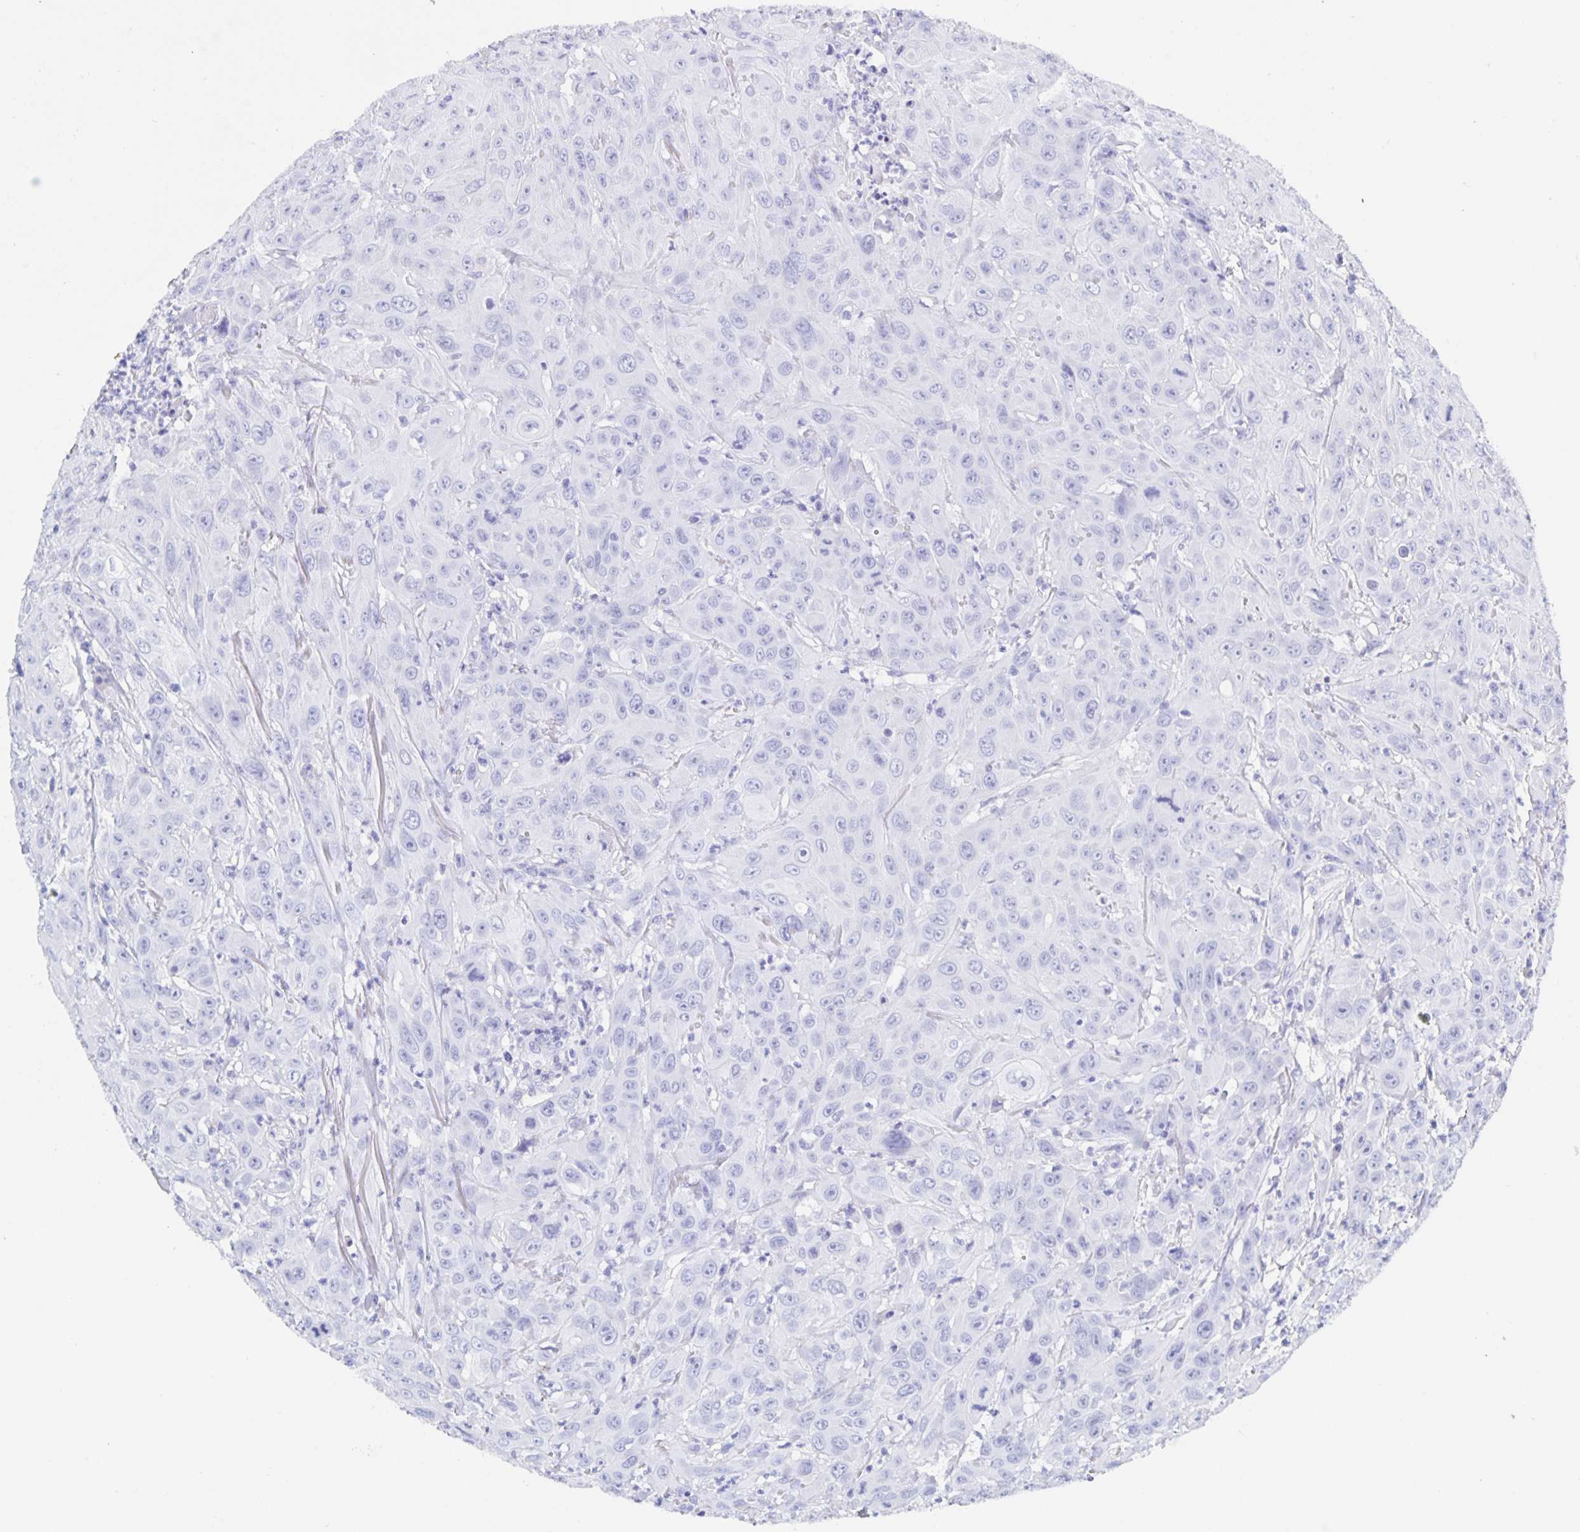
{"staining": {"intensity": "negative", "quantity": "none", "location": "none"}, "tissue": "head and neck cancer", "cell_type": "Tumor cells", "image_type": "cancer", "snomed": [{"axis": "morphology", "description": "Squamous cell carcinoma, NOS"}, {"axis": "topography", "description": "Skin"}, {"axis": "topography", "description": "Head-Neck"}], "caption": "There is no significant positivity in tumor cells of head and neck squamous cell carcinoma.", "gene": "DMBT1", "patient": {"sex": "male", "age": 80}}